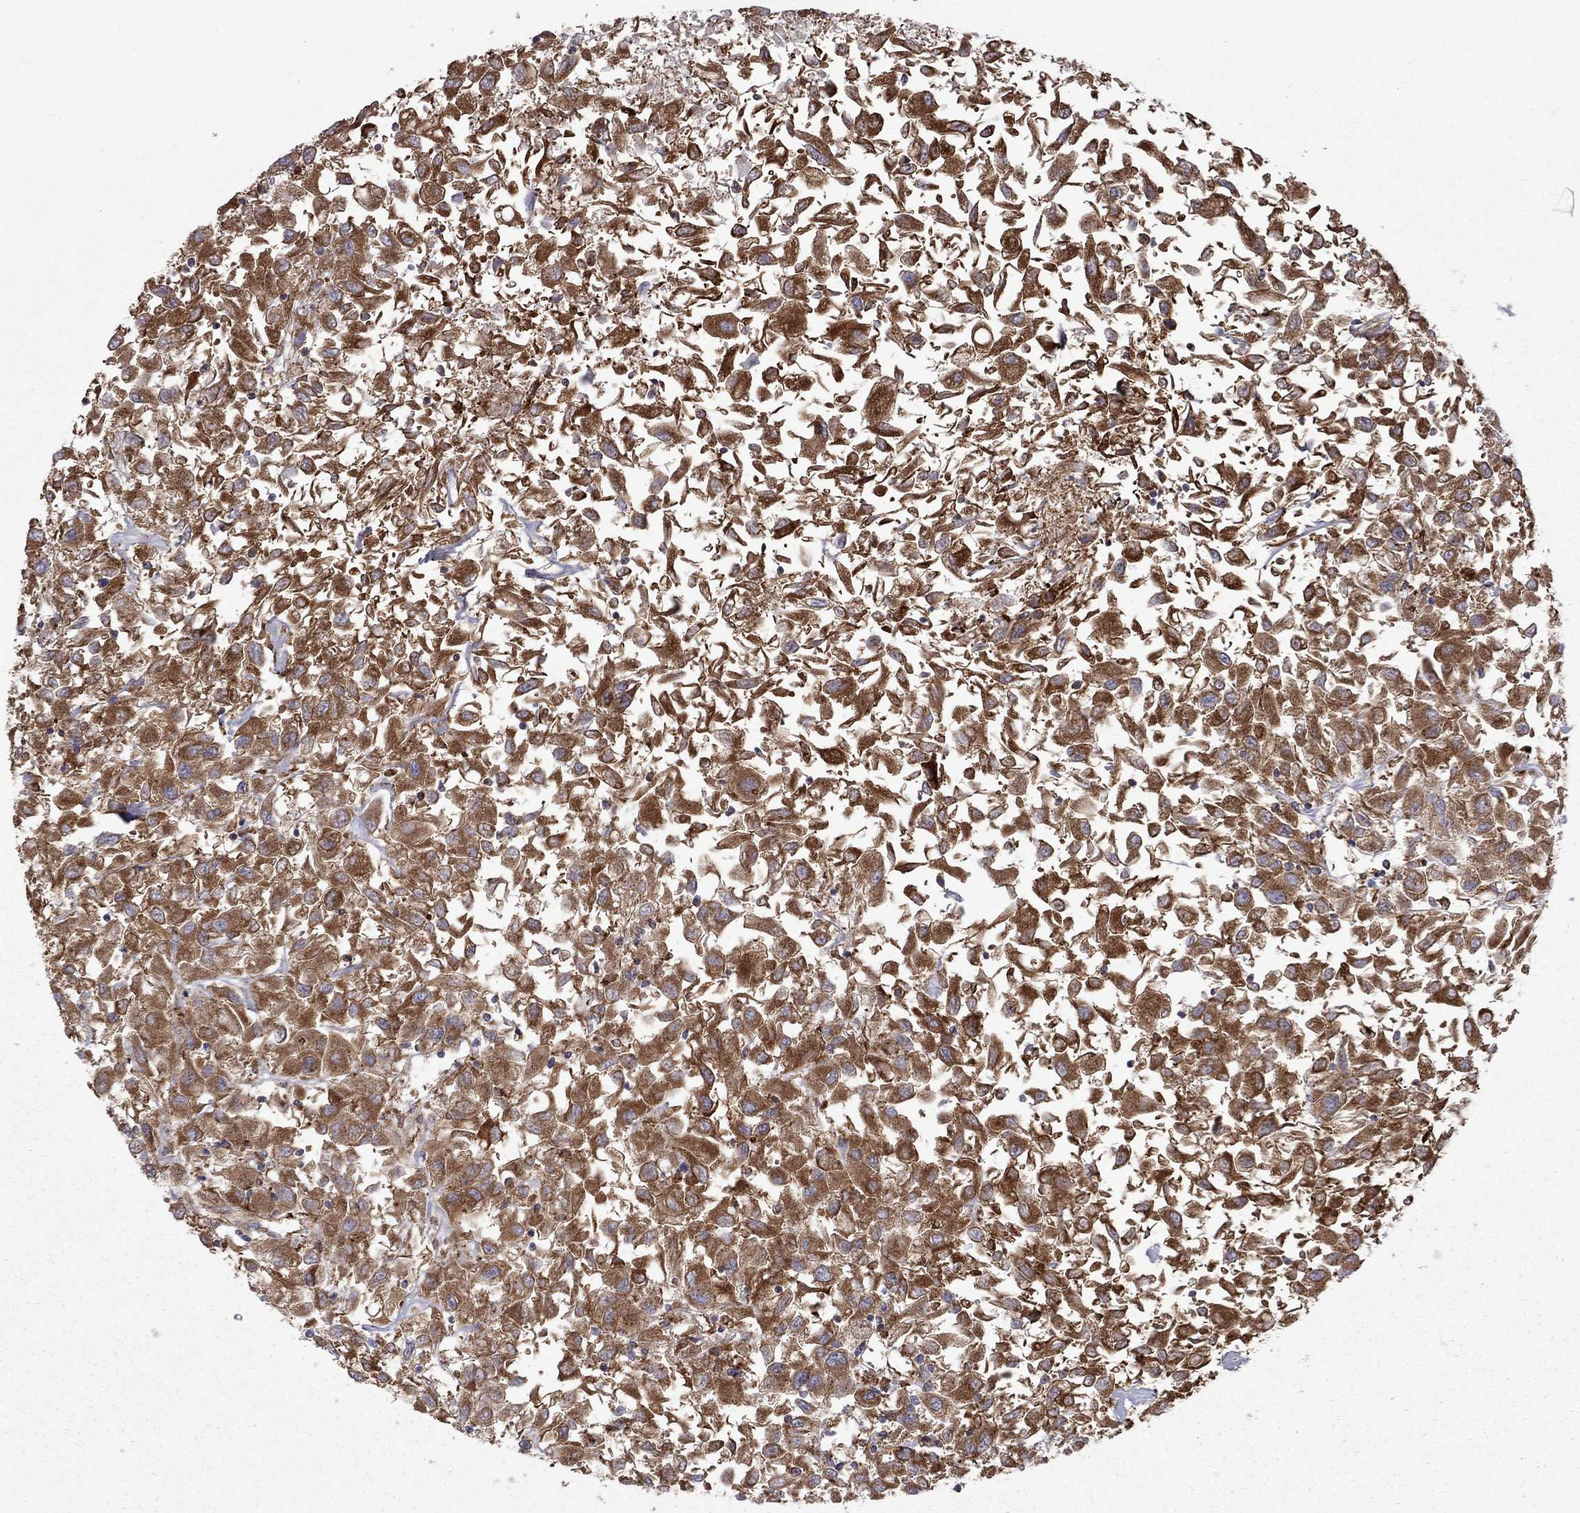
{"staining": {"intensity": "strong", "quantity": ">75%", "location": "cytoplasmic/membranous"}, "tissue": "renal cancer", "cell_type": "Tumor cells", "image_type": "cancer", "snomed": [{"axis": "morphology", "description": "Adenocarcinoma, NOS"}, {"axis": "topography", "description": "Kidney"}], "caption": "Human renal cancer stained with a brown dye exhibits strong cytoplasmic/membranous positive expression in about >75% of tumor cells.", "gene": "EIF4E3", "patient": {"sex": "female", "age": 76}}